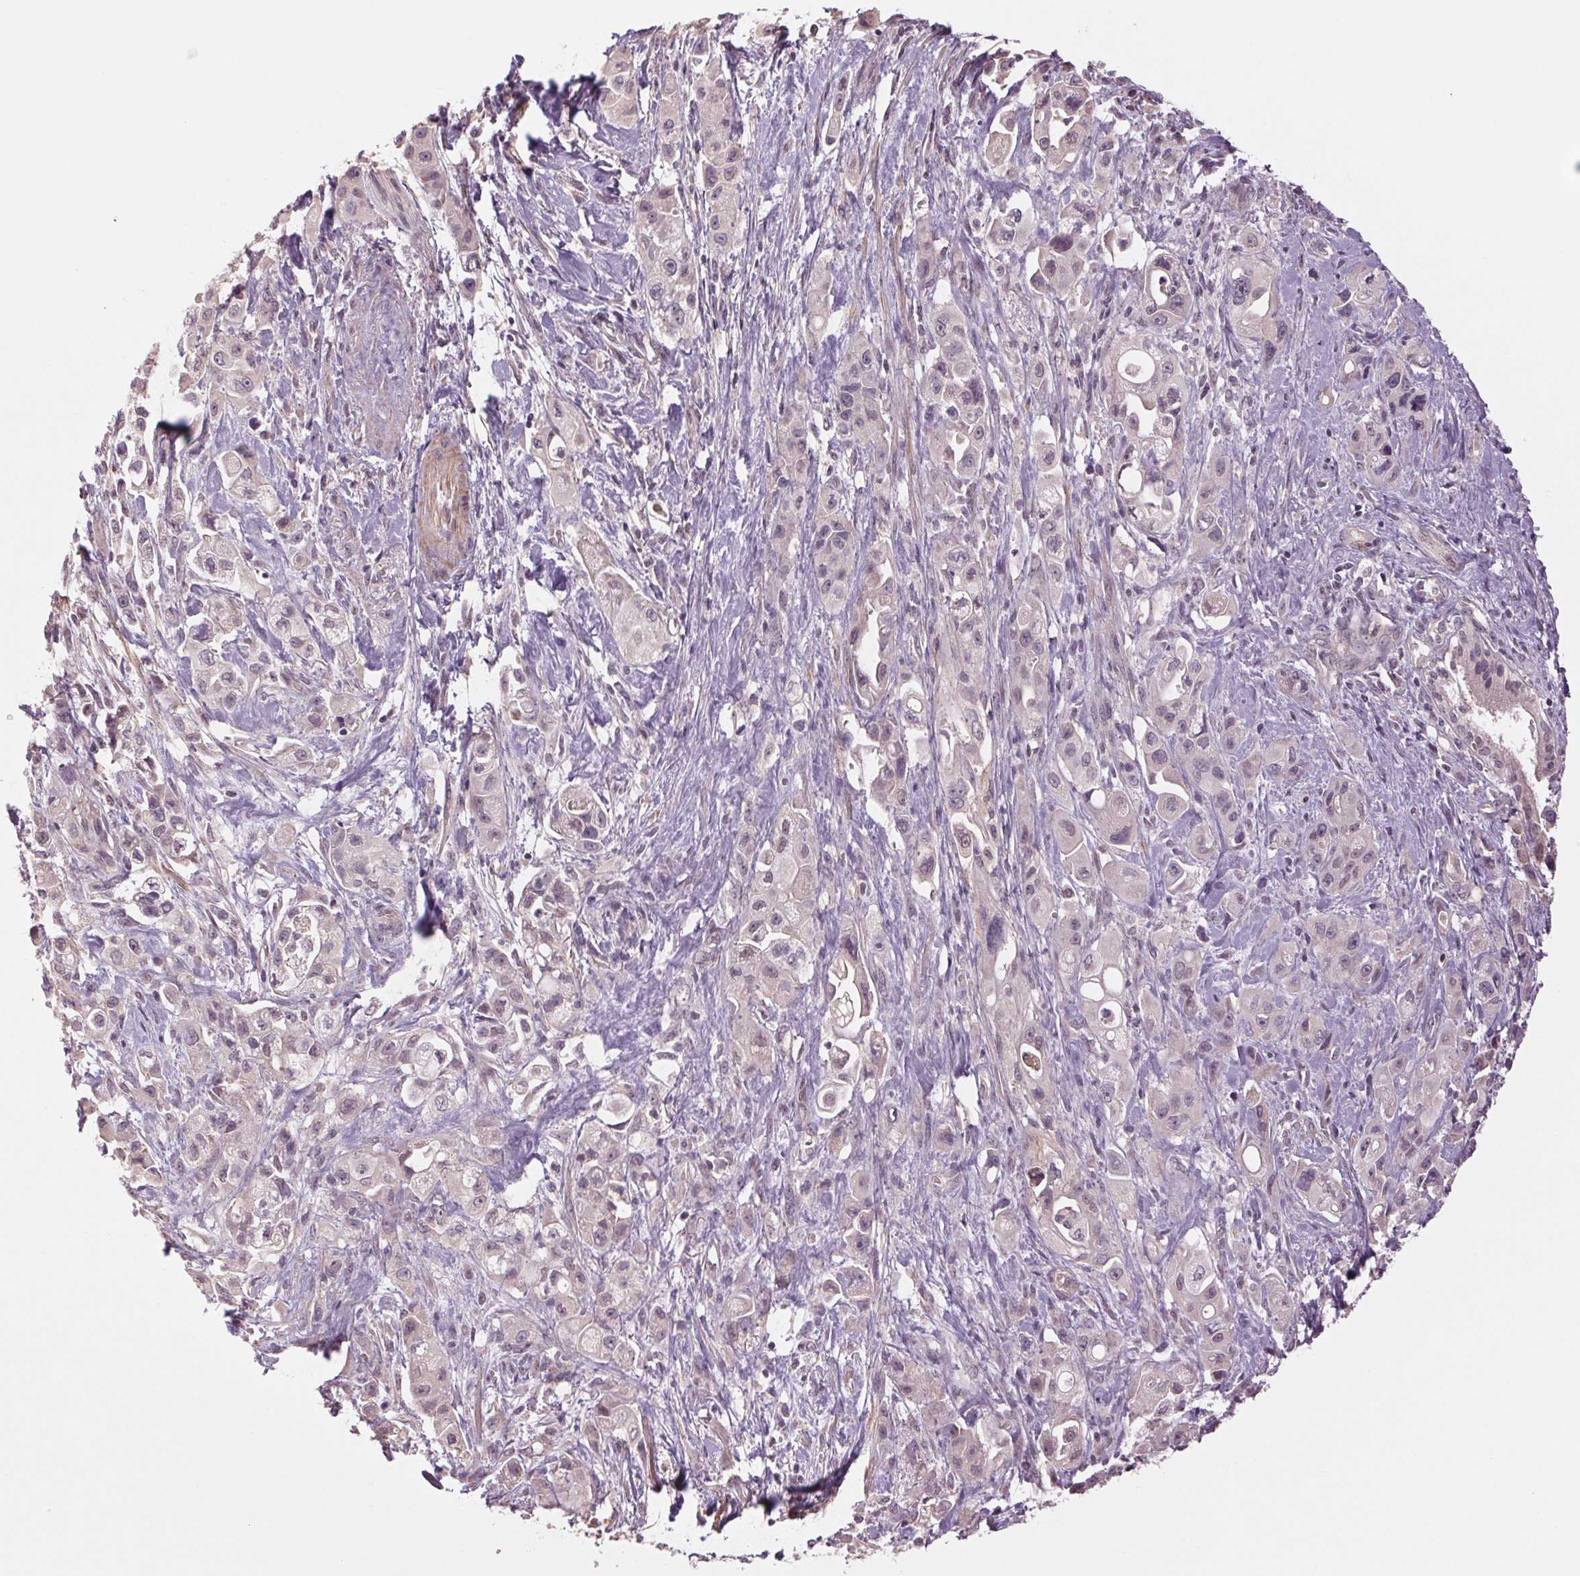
{"staining": {"intensity": "negative", "quantity": "none", "location": "none"}, "tissue": "pancreatic cancer", "cell_type": "Tumor cells", "image_type": "cancer", "snomed": [{"axis": "morphology", "description": "Adenocarcinoma, NOS"}, {"axis": "topography", "description": "Pancreas"}], "caption": "The IHC image has no significant staining in tumor cells of adenocarcinoma (pancreatic) tissue. (Stains: DAB IHC with hematoxylin counter stain, Microscopy: brightfield microscopy at high magnification).", "gene": "PPIA", "patient": {"sex": "female", "age": 66}}